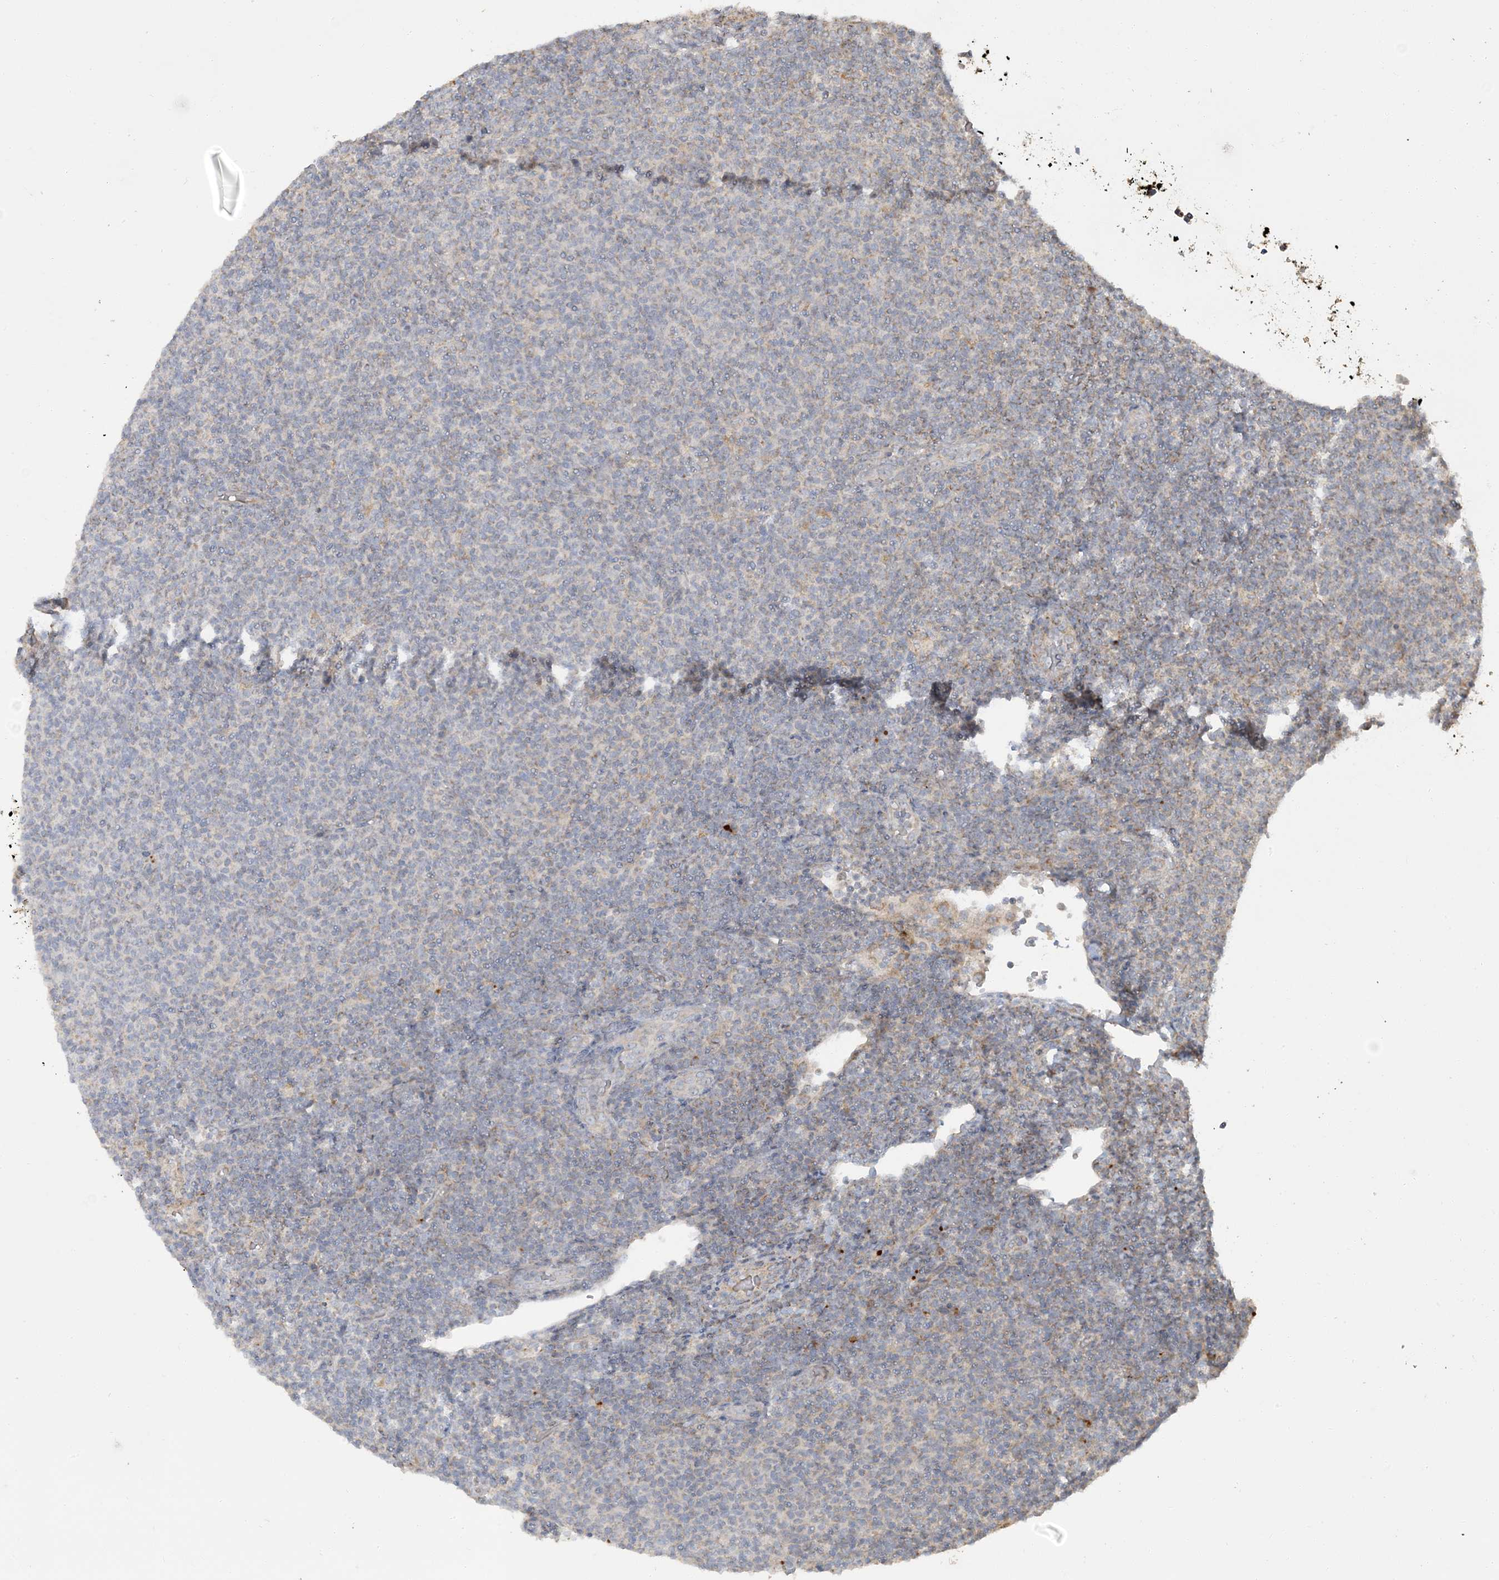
{"staining": {"intensity": "moderate", "quantity": "<25%", "location": "cytoplasmic/membranous"}, "tissue": "lymphoma", "cell_type": "Tumor cells", "image_type": "cancer", "snomed": [{"axis": "morphology", "description": "Malignant lymphoma, non-Hodgkin's type, Low grade"}, {"axis": "topography", "description": "Lymph node"}], "caption": "Protein expression analysis of human low-grade malignant lymphoma, non-Hodgkin's type reveals moderate cytoplasmic/membranous positivity in approximately <25% of tumor cells.", "gene": "LTN1", "patient": {"sex": "male", "age": 66}}